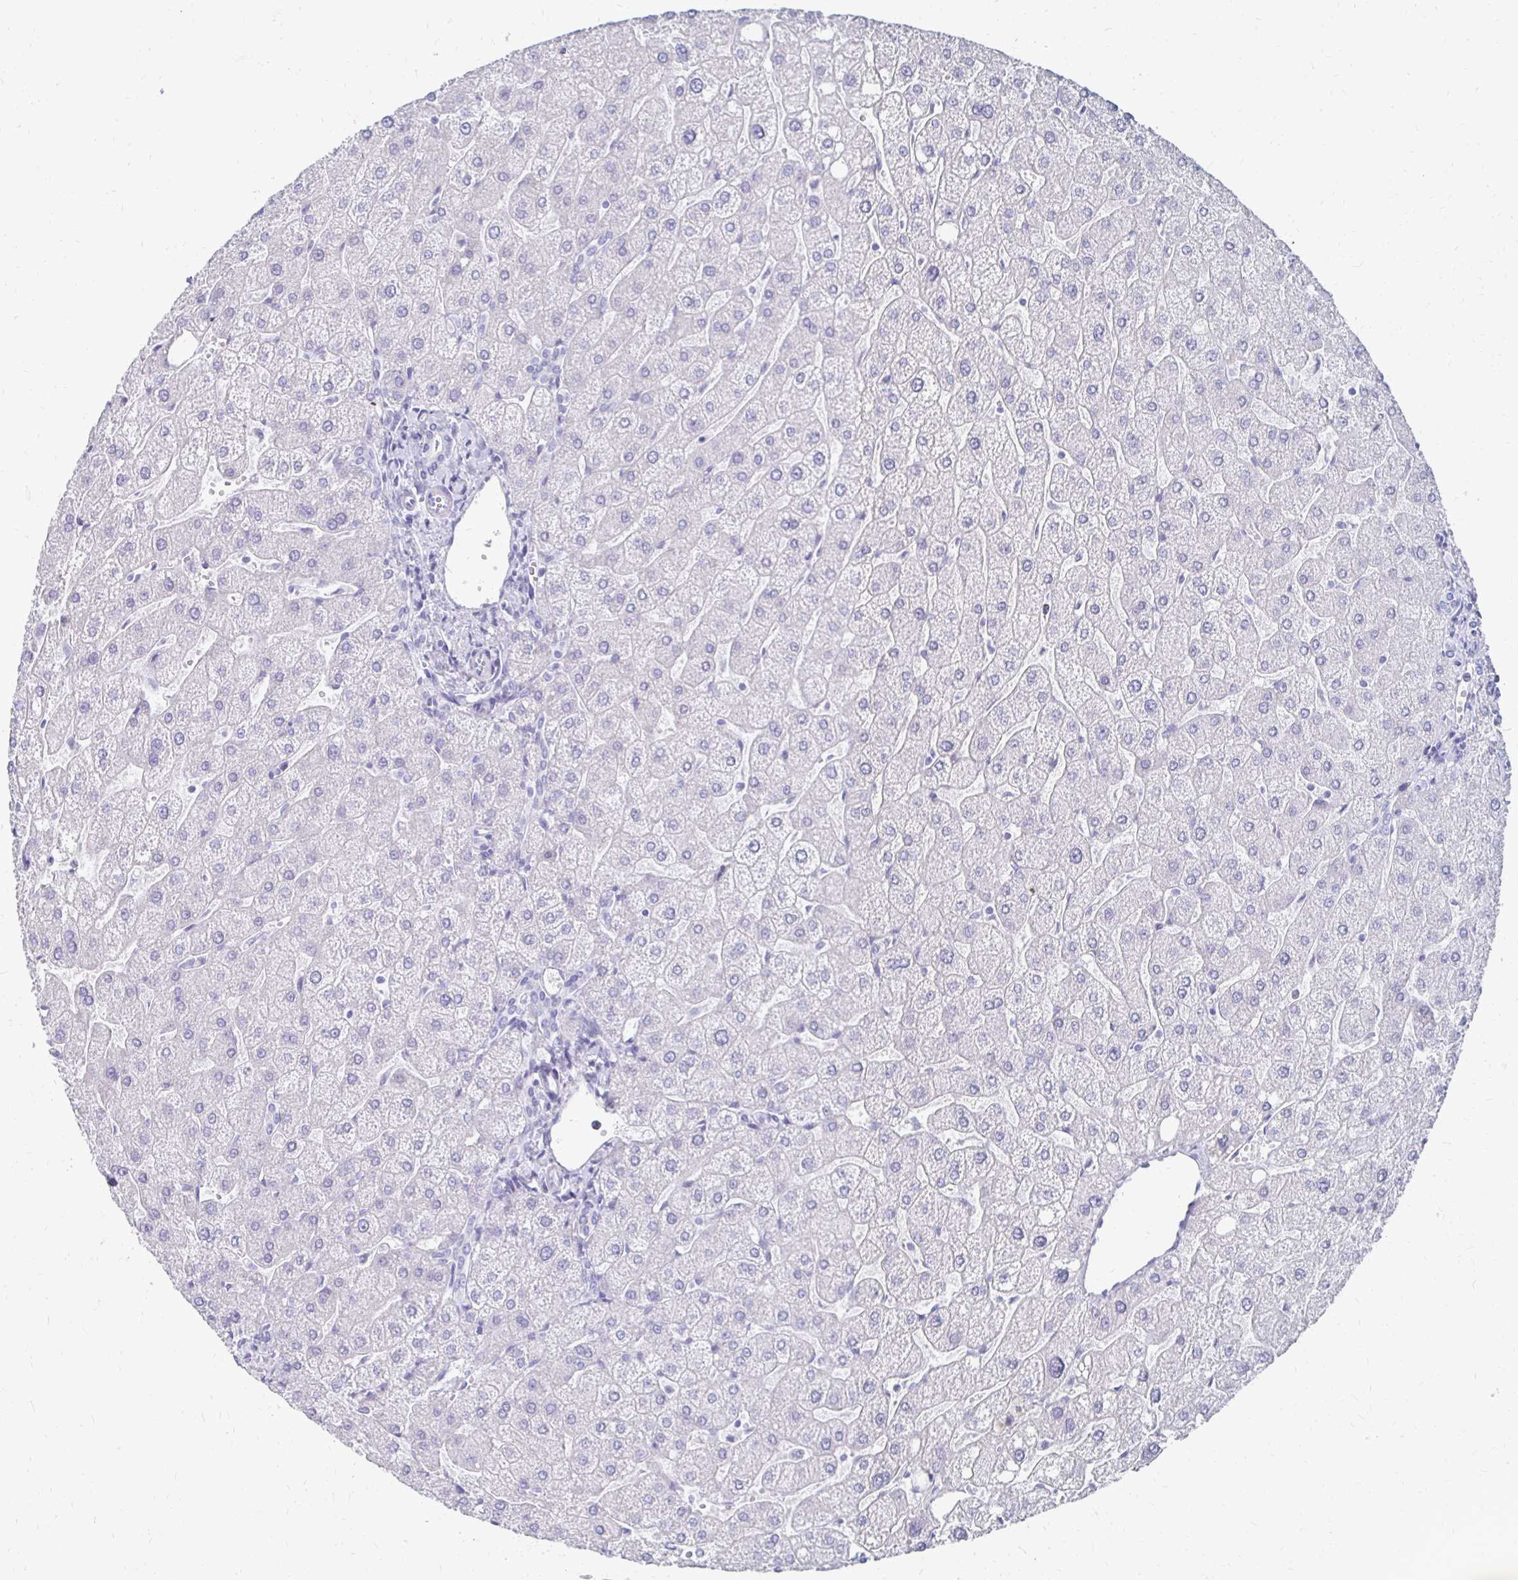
{"staining": {"intensity": "negative", "quantity": "none", "location": "none"}, "tissue": "liver", "cell_type": "Cholangiocytes", "image_type": "normal", "snomed": [{"axis": "morphology", "description": "Normal tissue, NOS"}, {"axis": "topography", "description": "Liver"}], "caption": "A high-resolution image shows immunohistochemistry (IHC) staining of benign liver, which displays no significant positivity in cholangiocytes.", "gene": "SYCP3", "patient": {"sex": "male", "age": 67}}